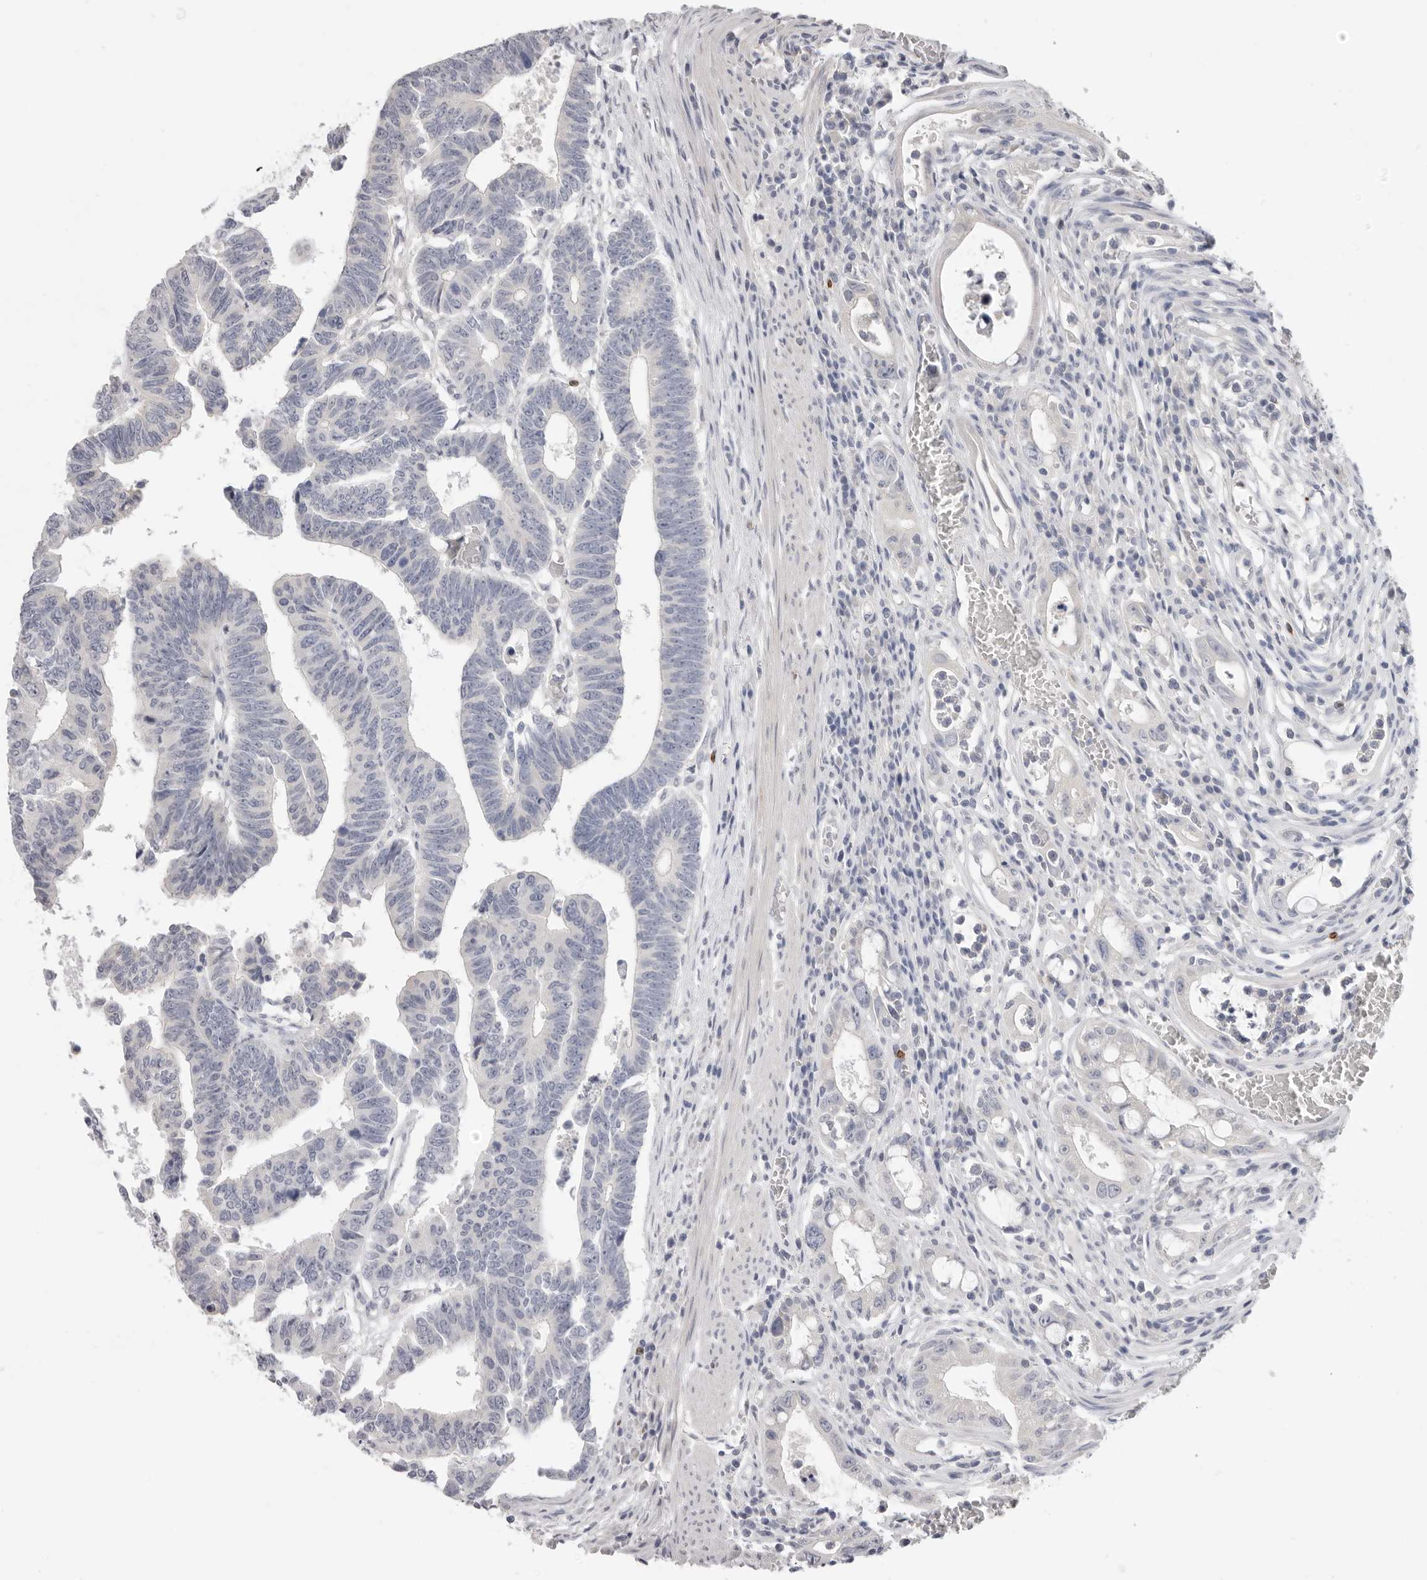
{"staining": {"intensity": "negative", "quantity": "none", "location": "none"}, "tissue": "colorectal cancer", "cell_type": "Tumor cells", "image_type": "cancer", "snomed": [{"axis": "morphology", "description": "Adenocarcinoma, NOS"}, {"axis": "topography", "description": "Rectum"}], "caption": "Immunohistochemical staining of human colorectal cancer demonstrates no significant staining in tumor cells.", "gene": "XIRP1", "patient": {"sex": "female", "age": 65}}